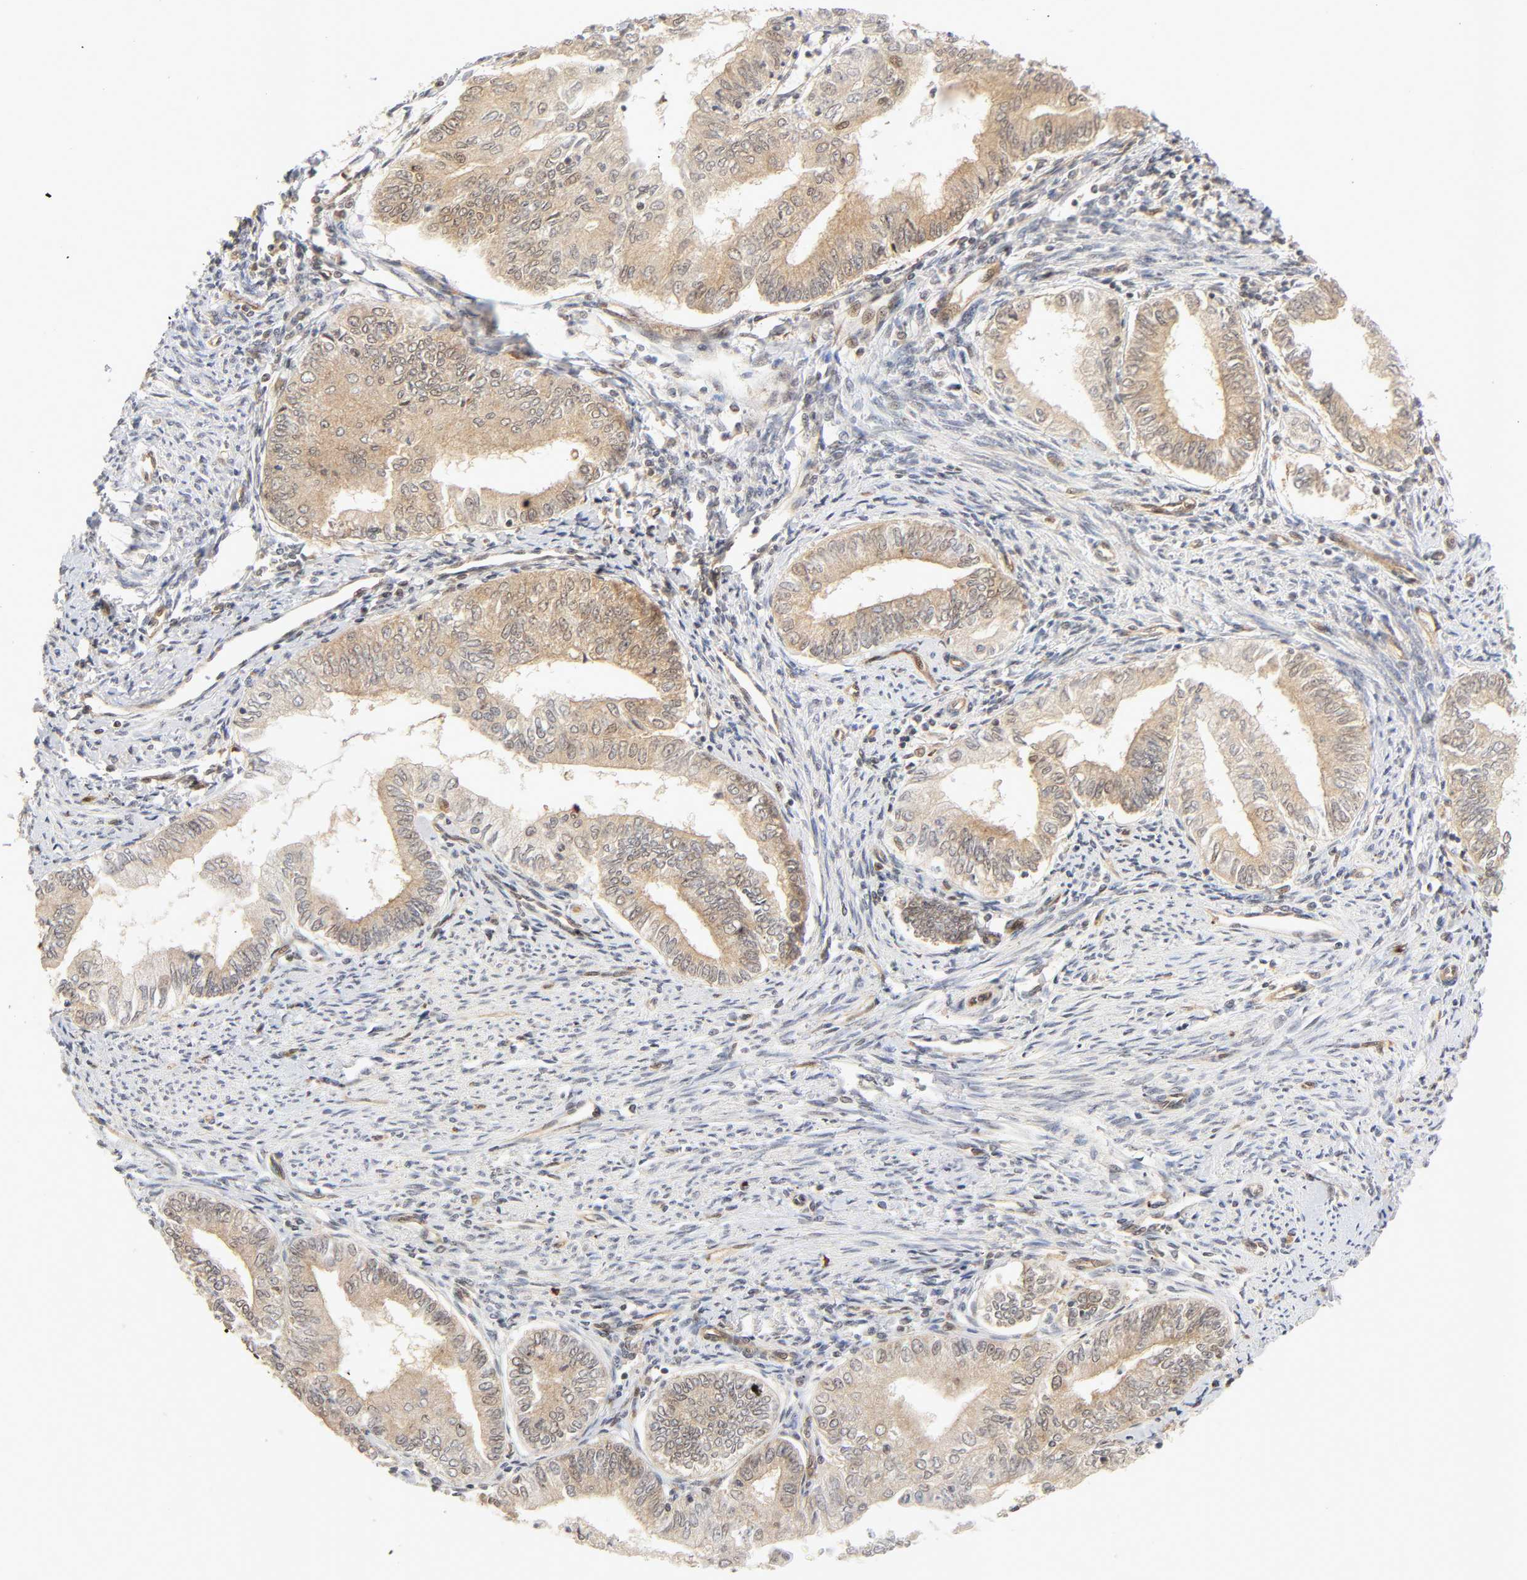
{"staining": {"intensity": "weak", "quantity": ">75%", "location": "cytoplasmic/membranous,nuclear"}, "tissue": "endometrial cancer", "cell_type": "Tumor cells", "image_type": "cancer", "snomed": [{"axis": "morphology", "description": "Adenocarcinoma, NOS"}, {"axis": "topography", "description": "Endometrium"}], "caption": "An IHC image of tumor tissue is shown. Protein staining in brown highlights weak cytoplasmic/membranous and nuclear positivity in endometrial cancer (adenocarcinoma) within tumor cells.", "gene": "CDC37", "patient": {"sex": "female", "age": 66}}